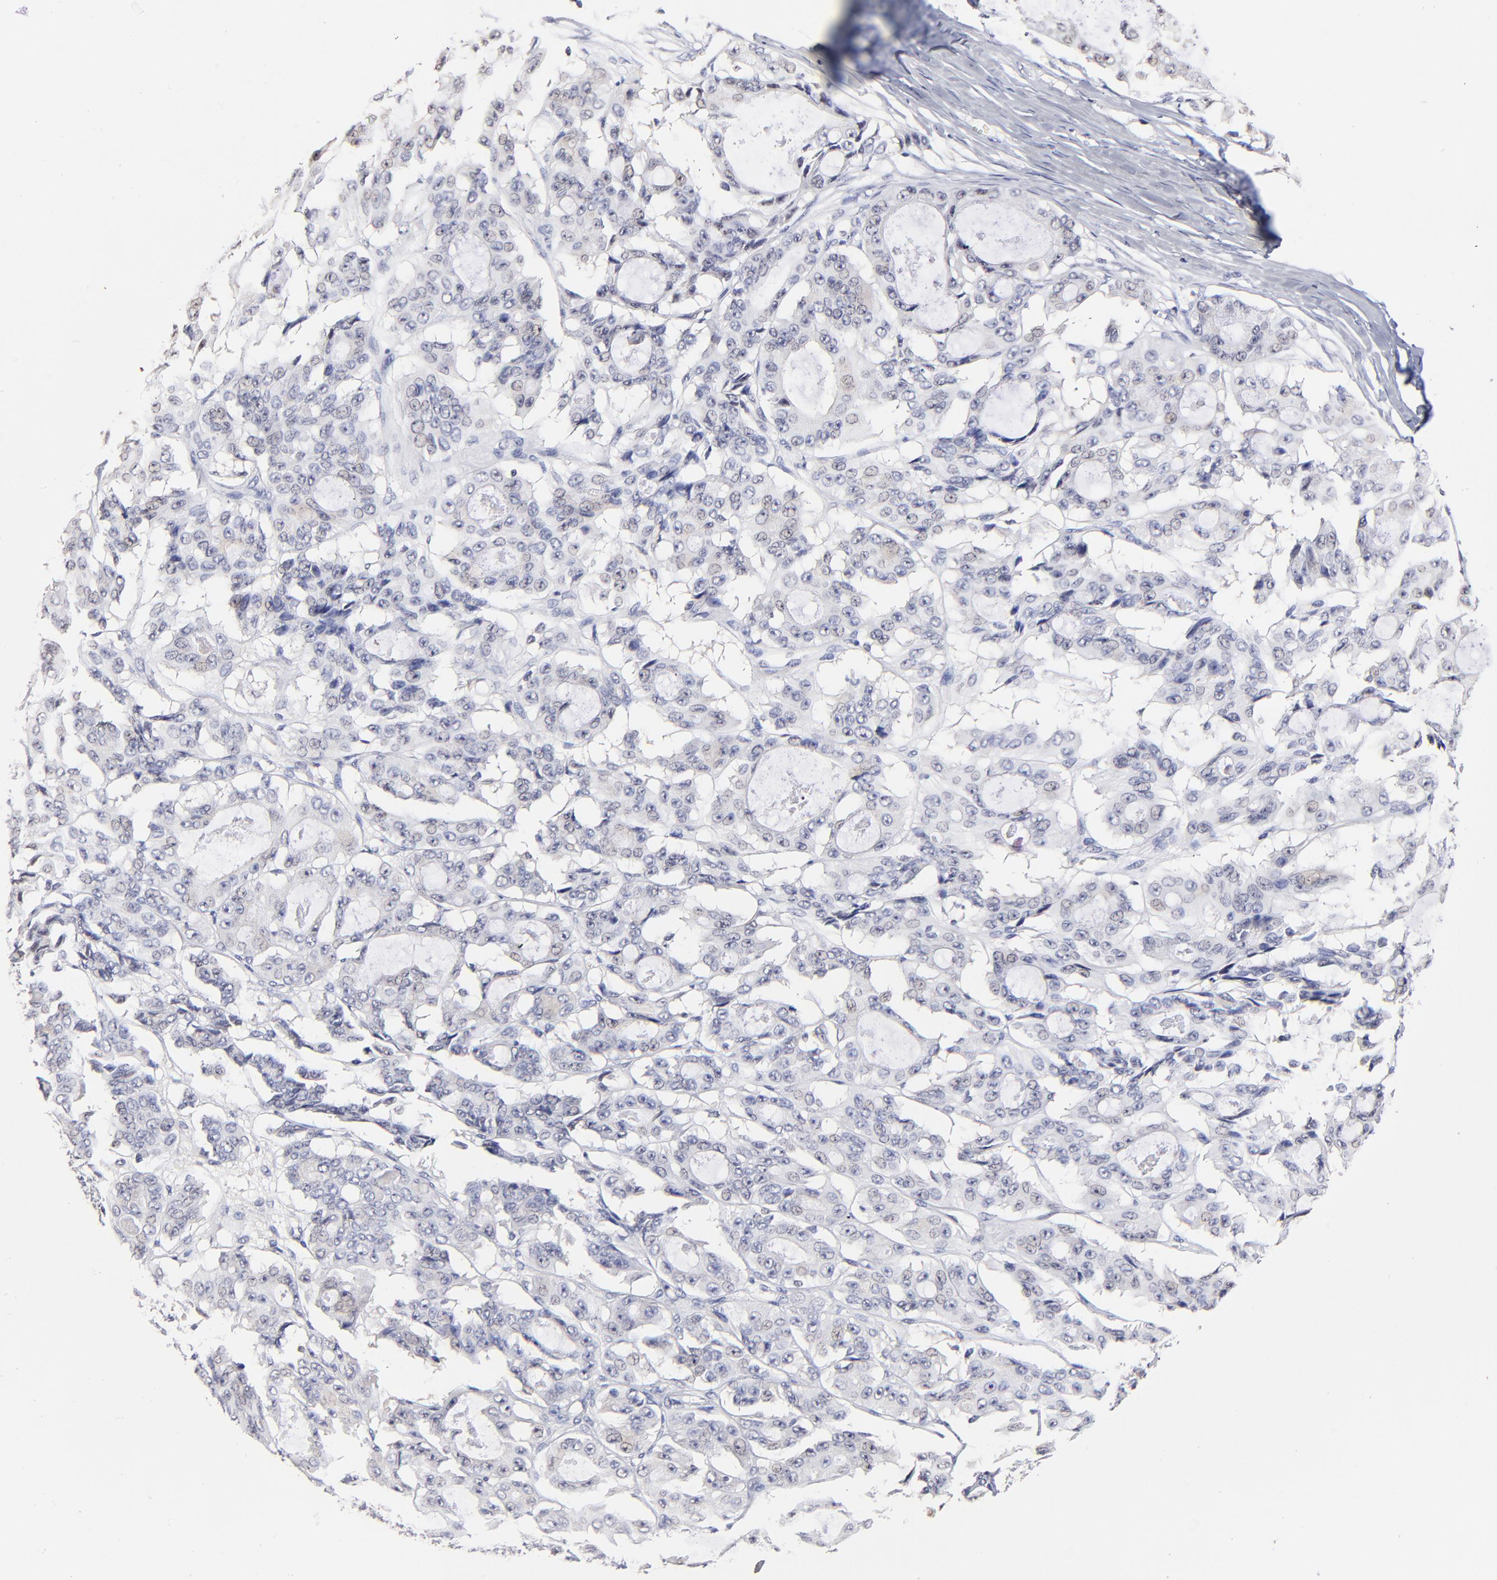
{"staining": {"intensity": "negative", "quantity": "none", "location": "none"}, "tissue": "ovarian cancer", "cell_type": "Tumor cells", "image_type": "cancer", "snomed": [{"axis": "morphology", "description": "Carcinoma, endometroid"}, {"axis": "topography", "description": "Ovary"}], "caption": "Immunohistochemistry (IHC) of human ovarian endometroid carcinoma shows no staining in tumor cells.", "gene": "ZNF10", "patient": {"sex": "female", "age": 61}}